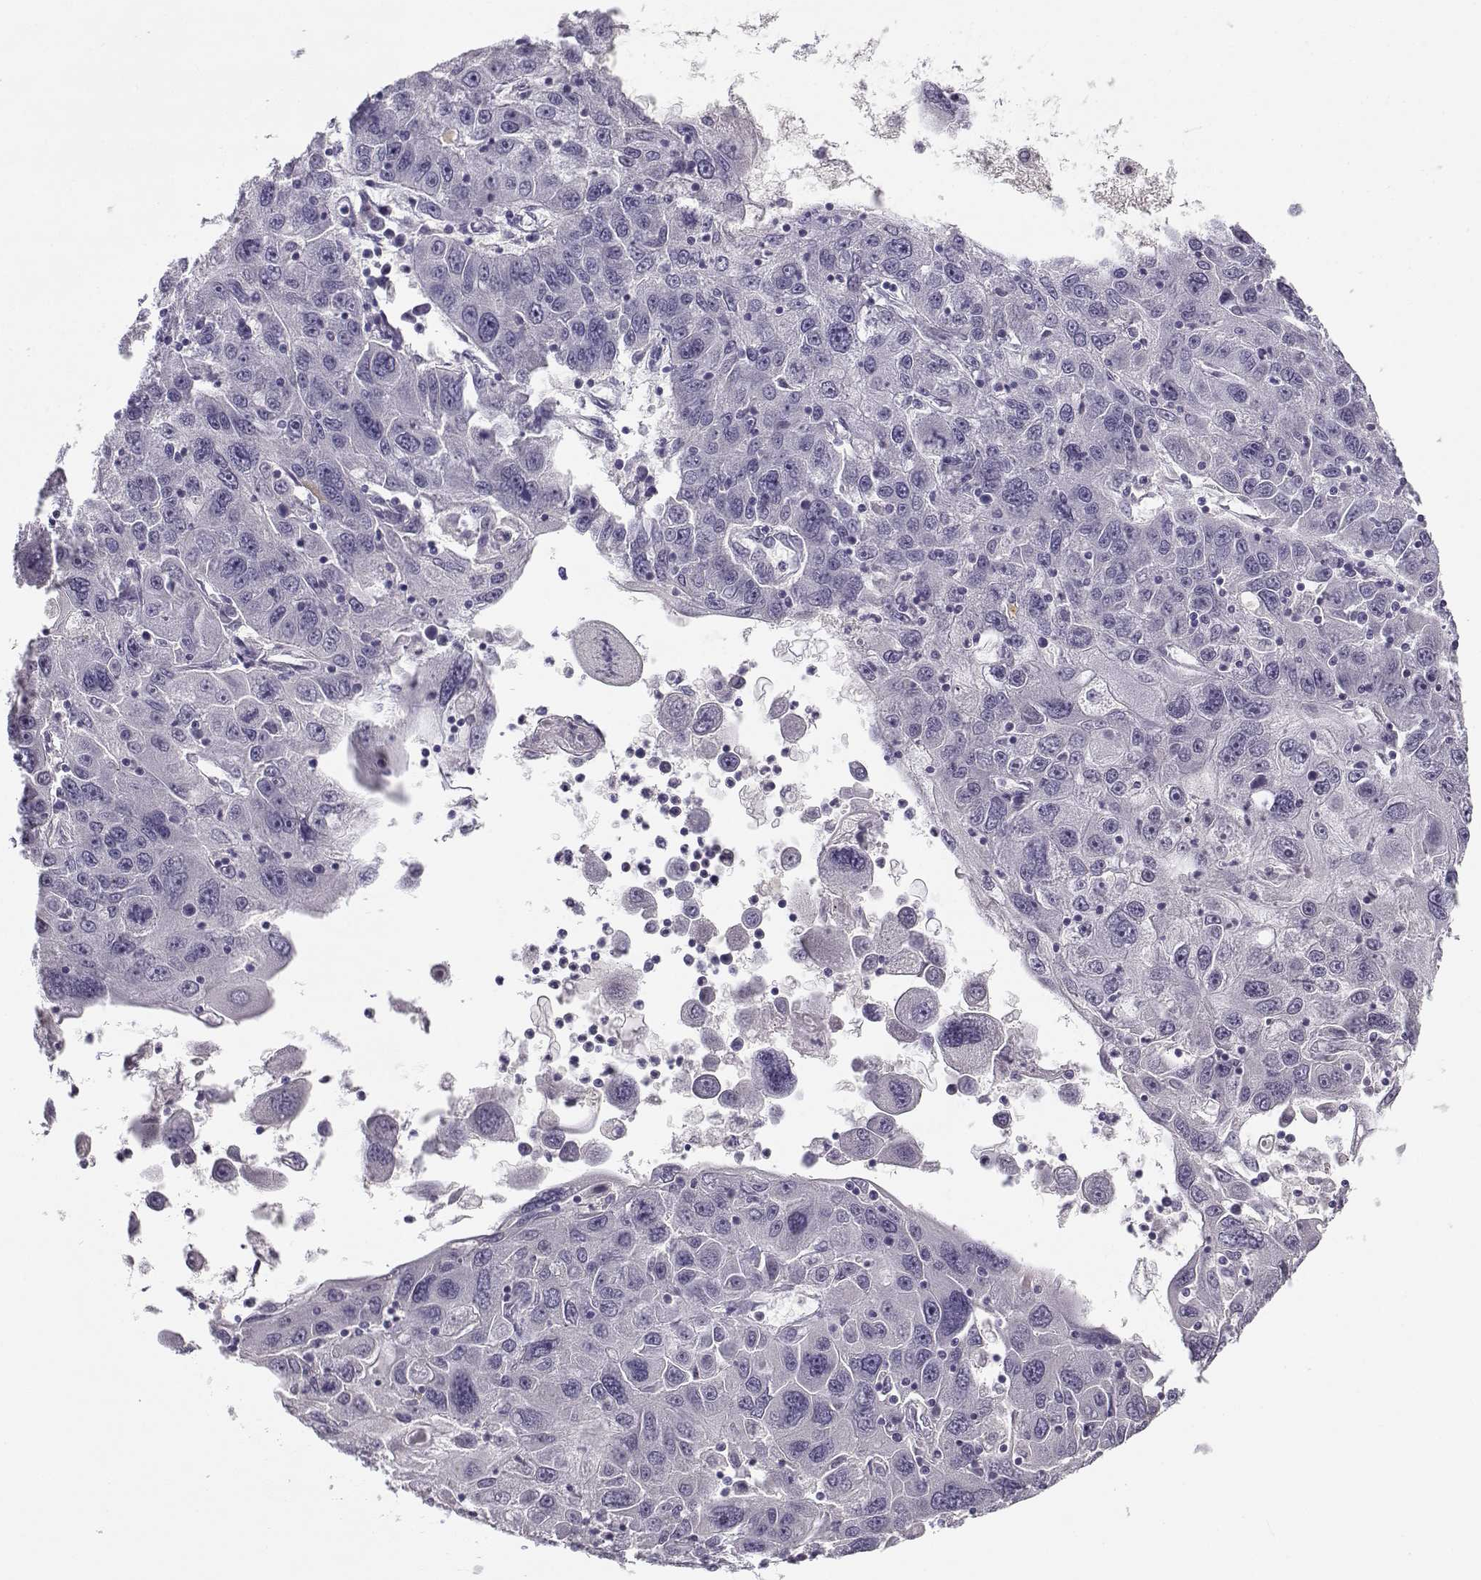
{"staining": {"intensity": "negative", "quantity": "none", "location": "none"}, "tissue": "stomach cancer", "cell_type": "Tumor cells", "image_type": "cancer", "snomed": [{"axis": "morphology", "description": "Adenocarcinoma, NOS"}, {"axis": "topography", "description": "Stomach"}], "caption": "This is an immunohistochemistry micrograph of human adenocarcinoma (stomach). There is no positivity in tumor cells.", "gene": "CFAP77", "patient": {"sex": "male", "age": 56}}